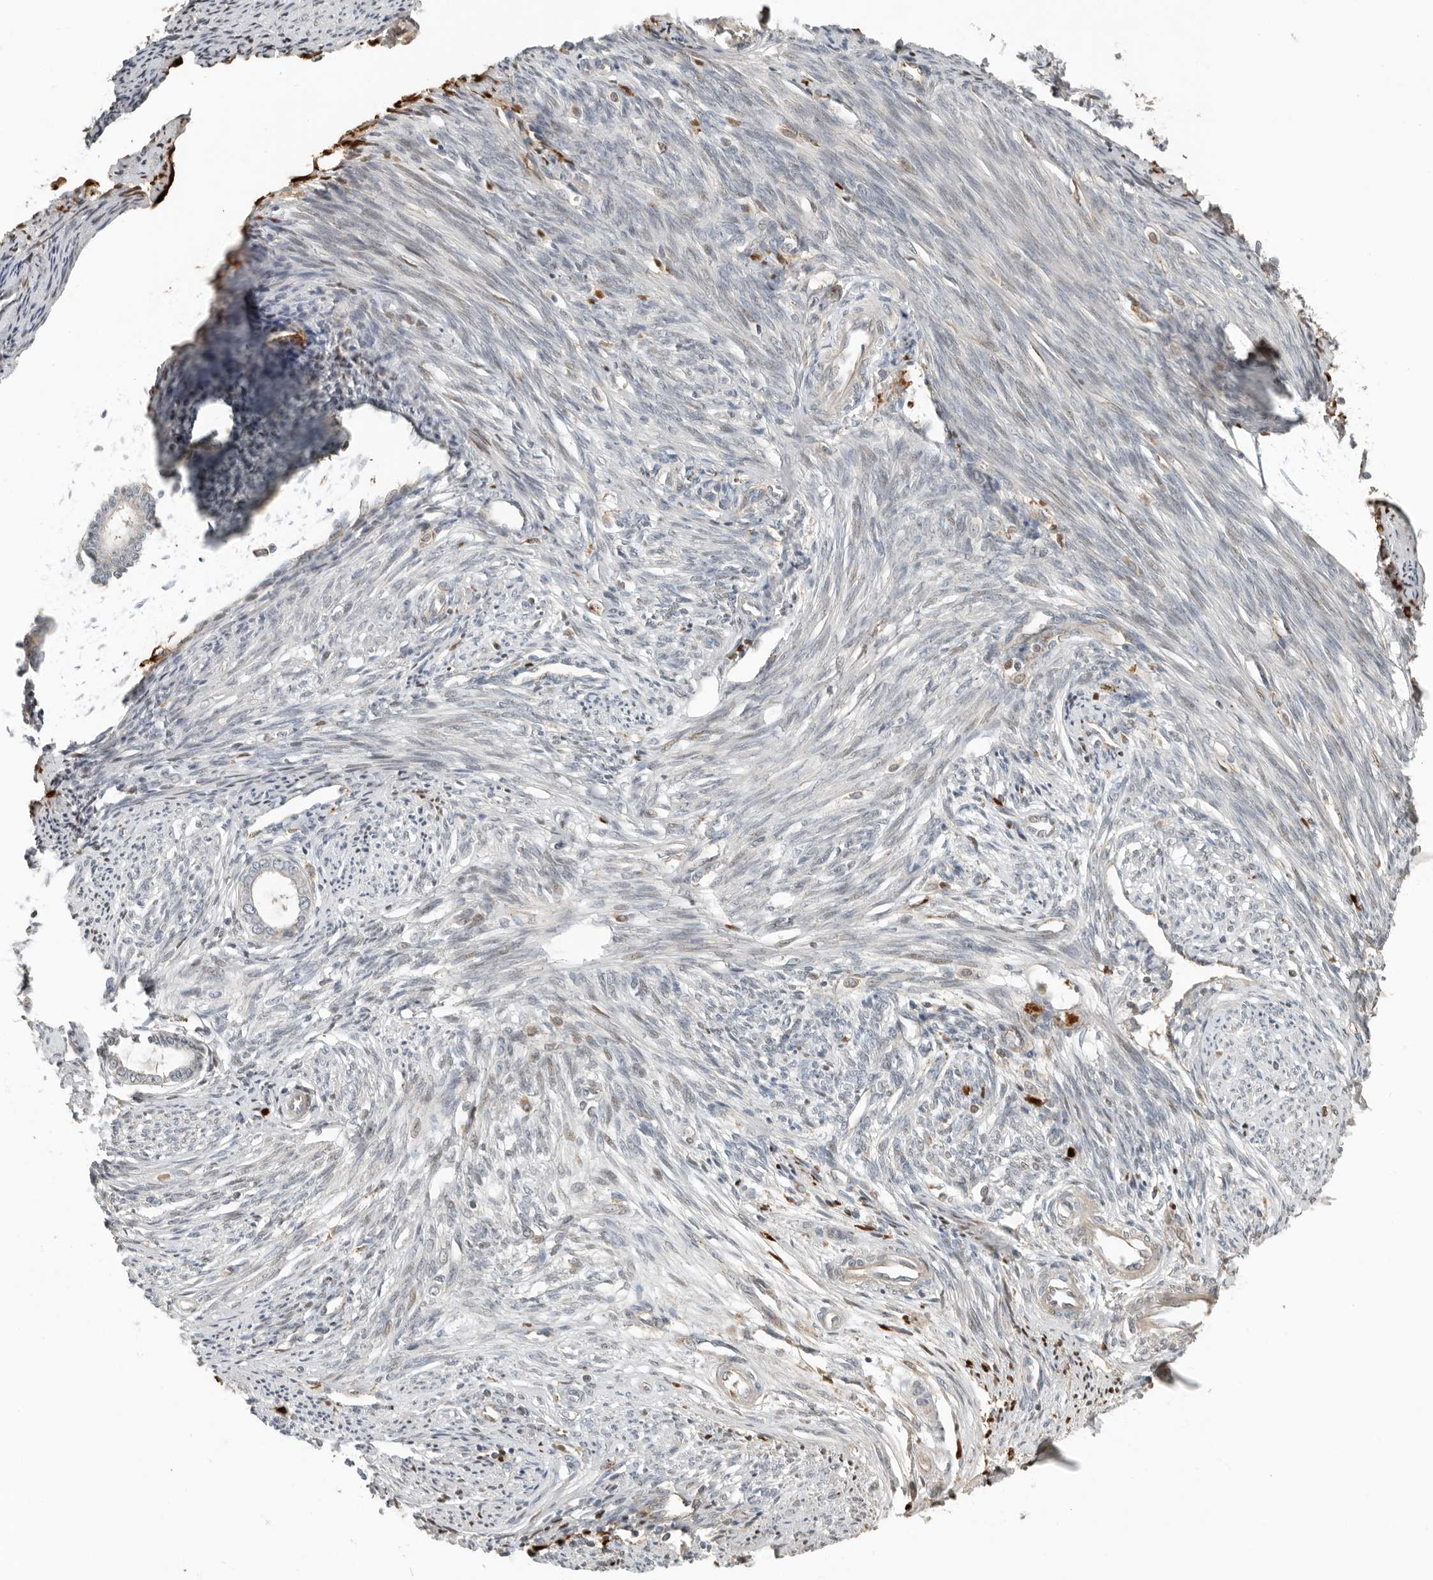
{"staining": {"intensity": "moderate", "quantity": "<25%", "location": "cytoplasmic/membranous"}, "tissue": "endometrium", "cell_type": "Cells in endometrial stroma", "image_type": "normal", "snomed": [{"axis": "morphology", "description": "Normal tissue, NOS"}, {"axis": "topography", "description": "Endometrium"}], "caption": "Immunohistochemical staining of unremarkable human endometrium demonstrates <25% levels of moderate cytoplasmic/membranous protein staining in about <25% of cells in endometrial stroma.", "gene": "KLHL38", "patient": {"sex": "female", "age": 56}}